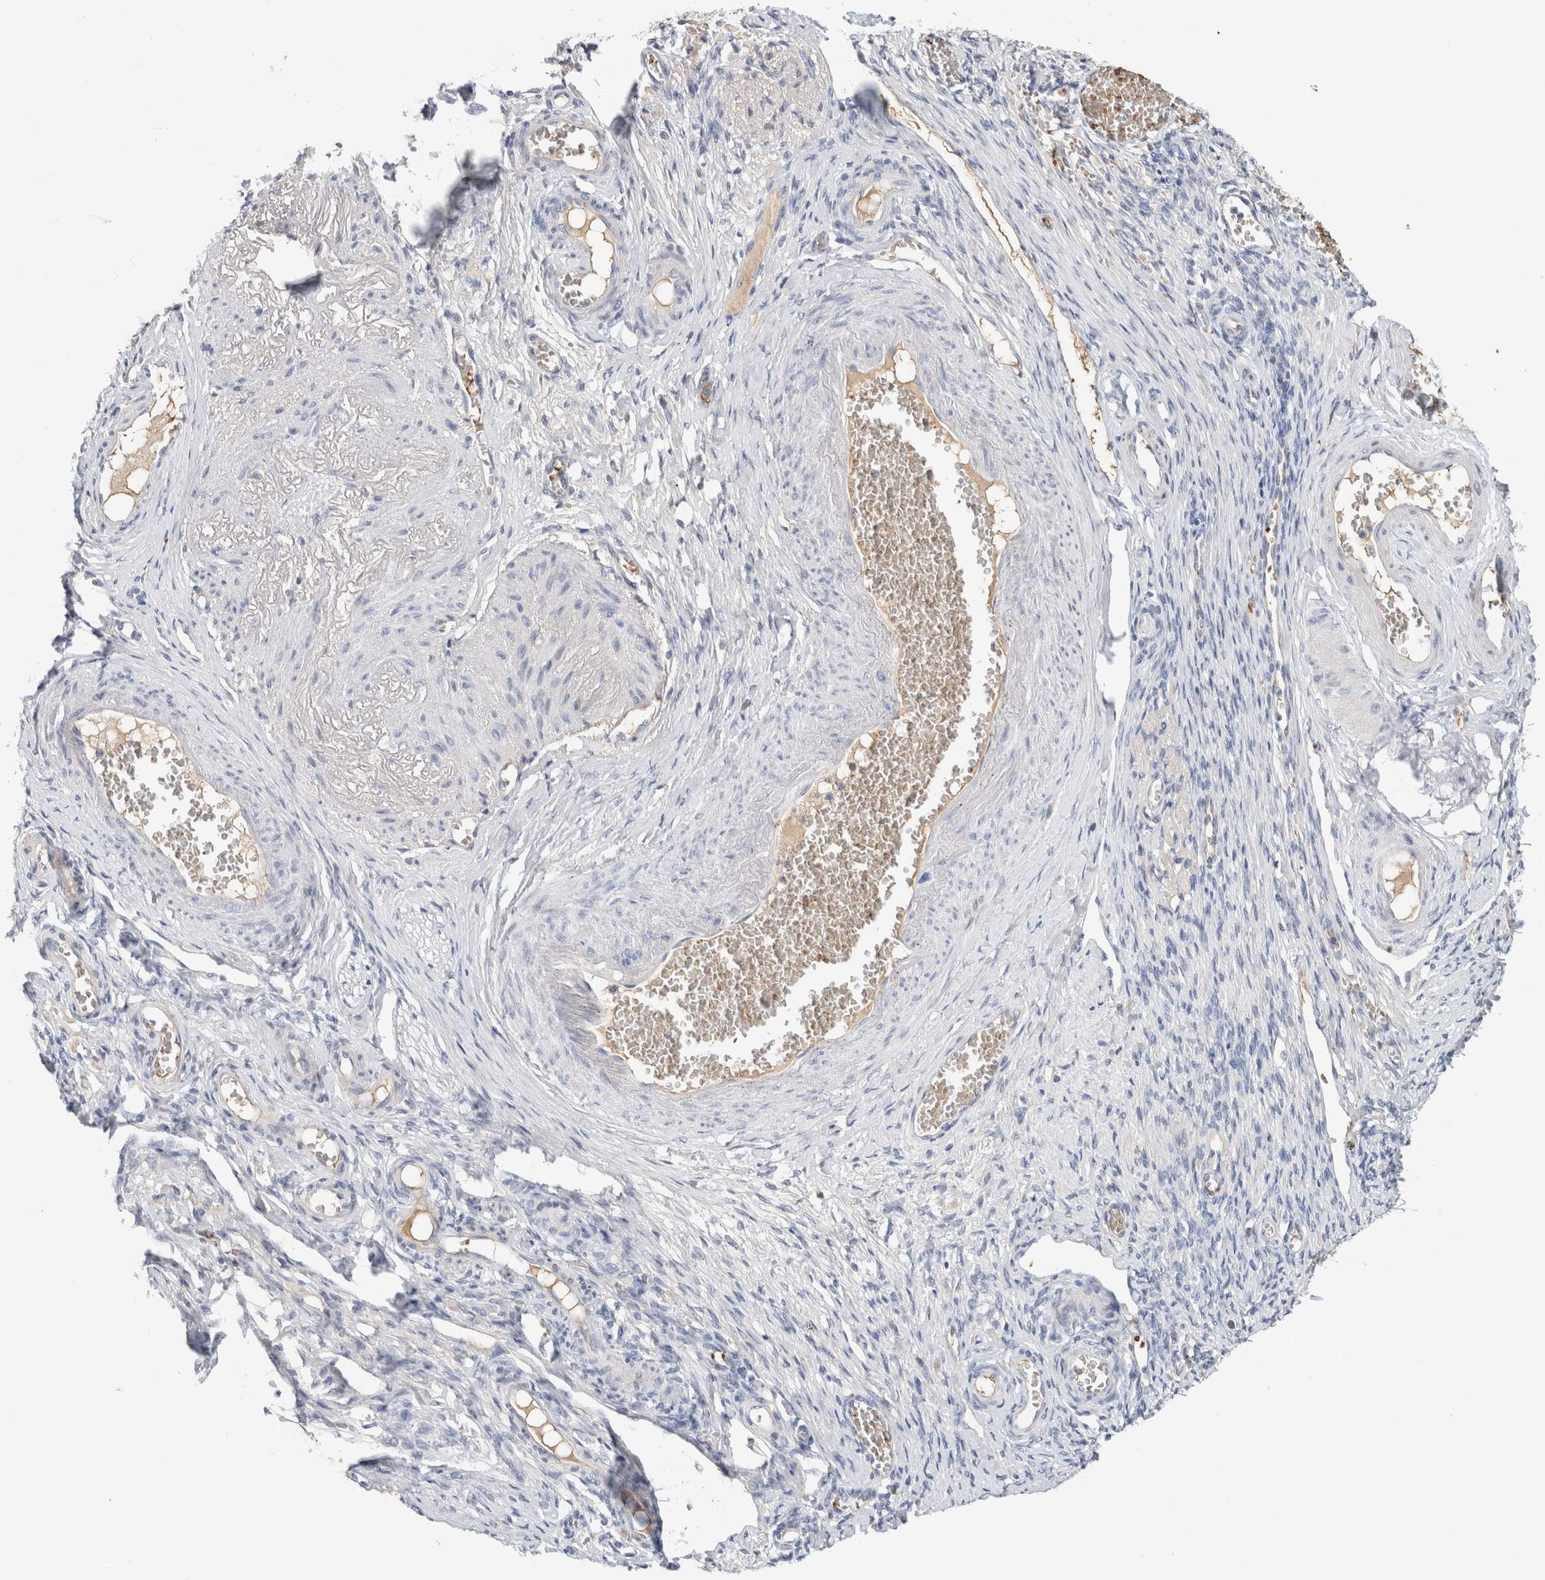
{"staining": {"intensity": "negative", "quantity": "none", "location": "none"}, "tissue": "adipose tissue", "cell_type": "Adipocytes", "image_type": "normal", "snomed": [{"axis": "morphology", "description": "Normal tissue, NOS"}, {"axis": "topography", "description": "Vascular tissue"}, {"axis": "topography", "description": "Fallopian tube"}, {"axis": "topography", "description": "Ovary"}], "caption": "Histopathology image shows no significant protein staining in adipocytes of normal adipose tissue.", "gene": "CA1", "patient": {"sex": "female", "age": 67}}